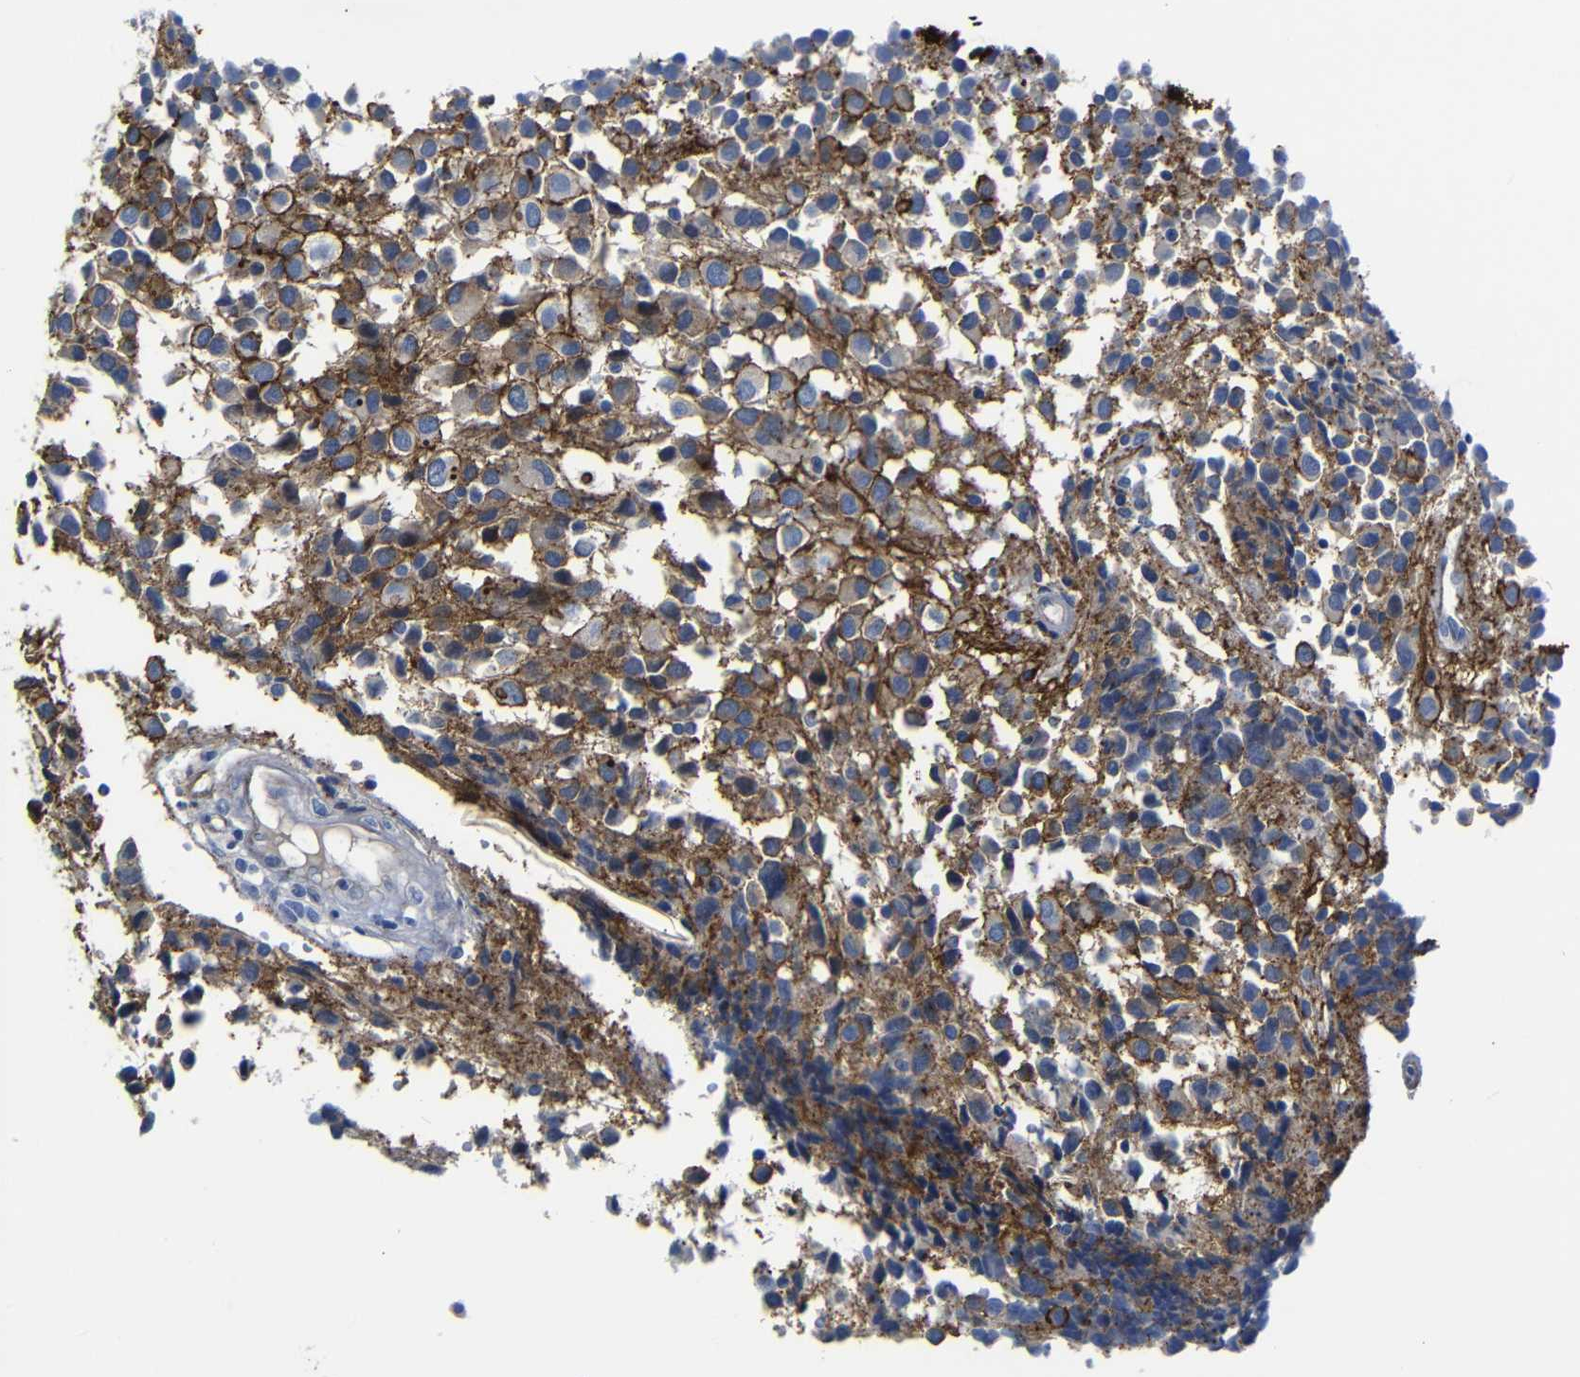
{"staining": {"intensity": "moderate", "quantity": "25%-75%", "location": "cytoplasmic/membranous"}, "tissue": "glioma", "cell_type": "Tumor cells", "image_type": "cancer", "snomed": [{"axis": "morphology", "description": "Glioma, malignant, High grade"}, {"axis": "topography", "description": "Brain"}], "caption": "Protein staining displays moderate cytoplasmic/membranous expression in about 25%-75% of tumor cells in glioma.", "gene": "AFDN", "patient": {"sex": "male", "age": 32}}